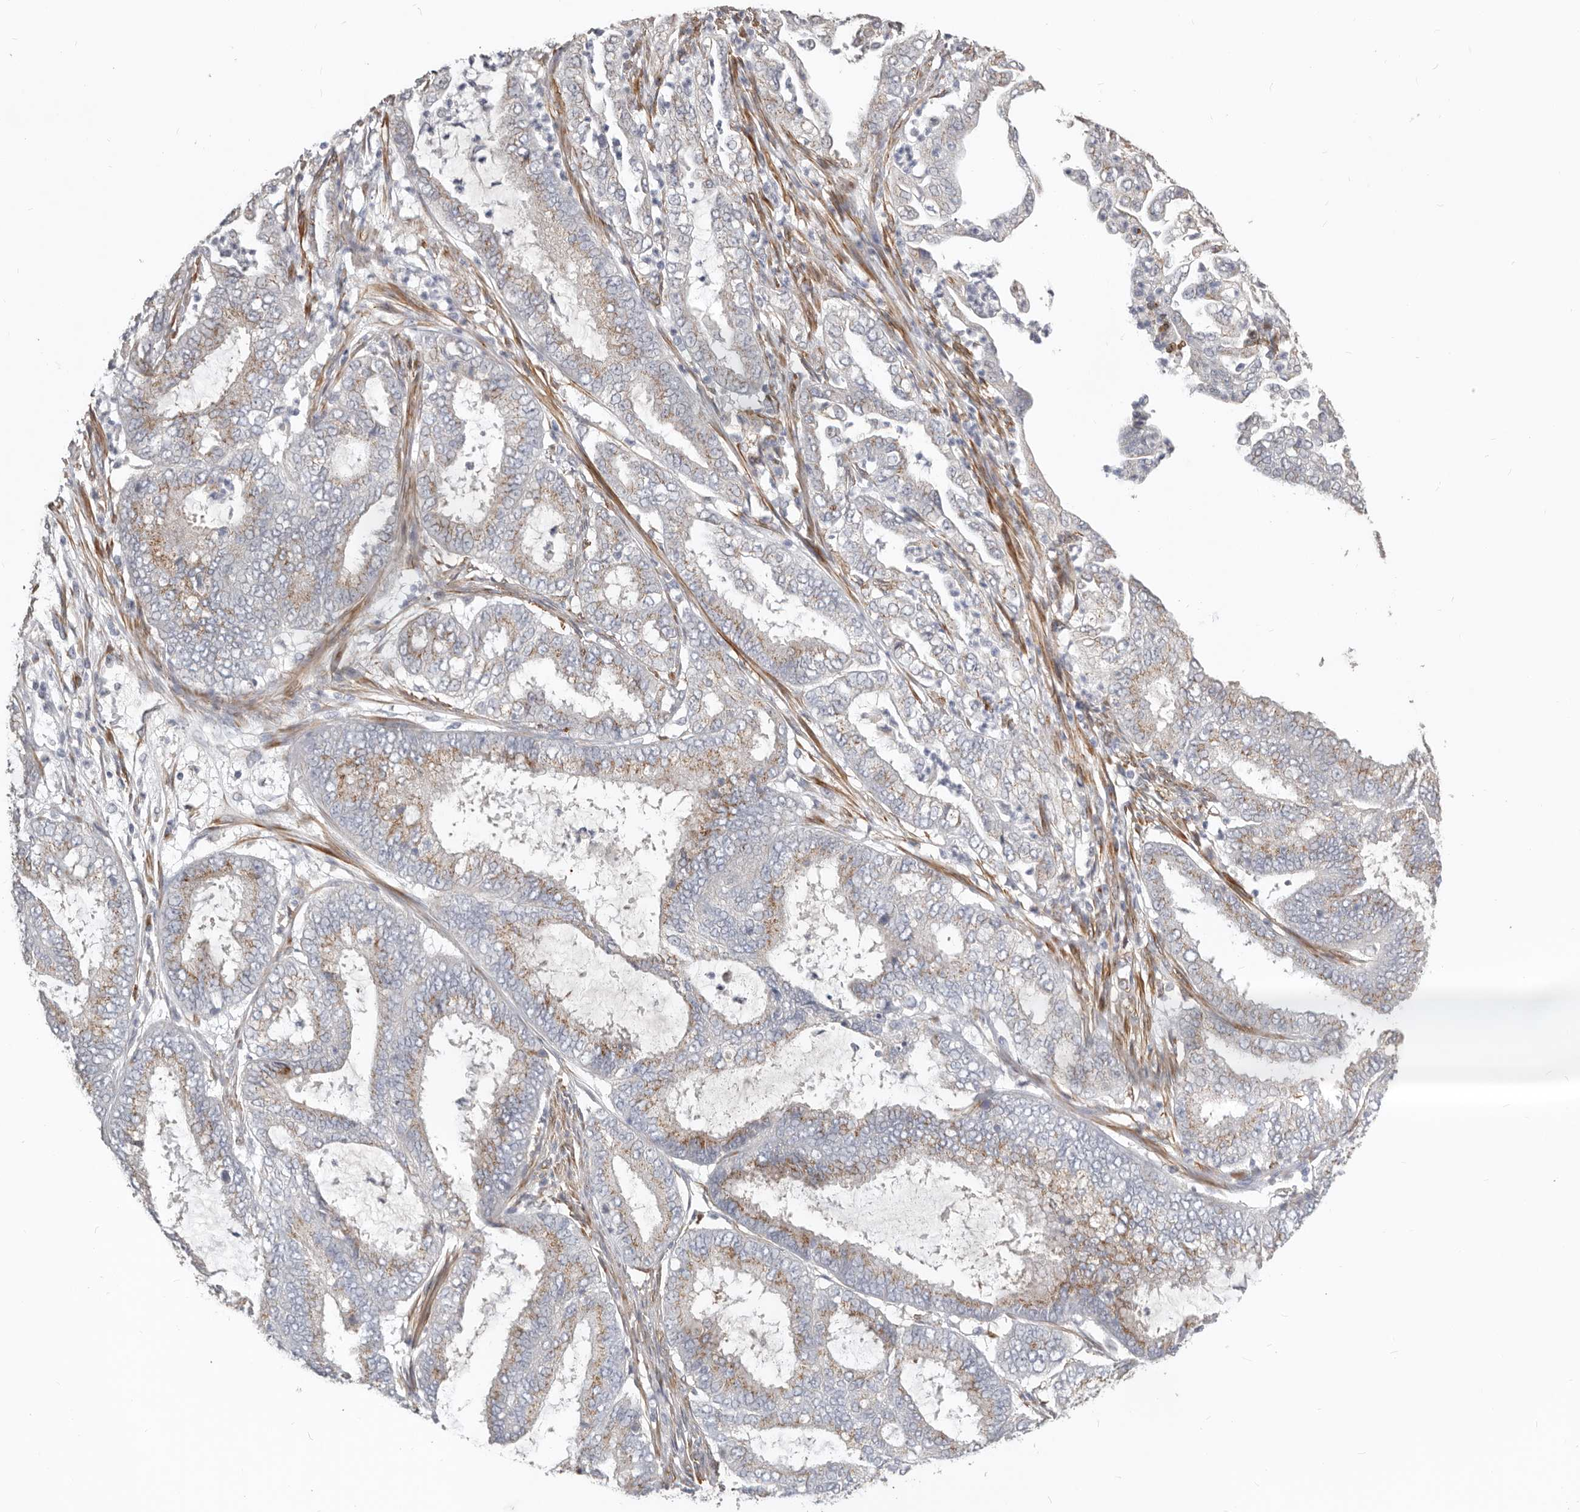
{"staining": {"intensity": "weak", "quantity": "25%-75%", "location": "cytoplasmic/membranous"}, "tissue": "endometrial cancer", "cell_type": "Tumor cells", "image_type": "cancer", "snomed": [{"axis": "morphology", "description": "Adenocarcinoma, NOS"}, {"axis": "topography", "description": "Endometrium"}], "caption": "Endometrial adenocarcinoma stained with immunohistochemistry demonstrates weak cytoplasmic/membranous expression in about 25%-75% of tumor cells.", "gene": "RABAC1", "patient": {"sex": "female", "age": 51}}